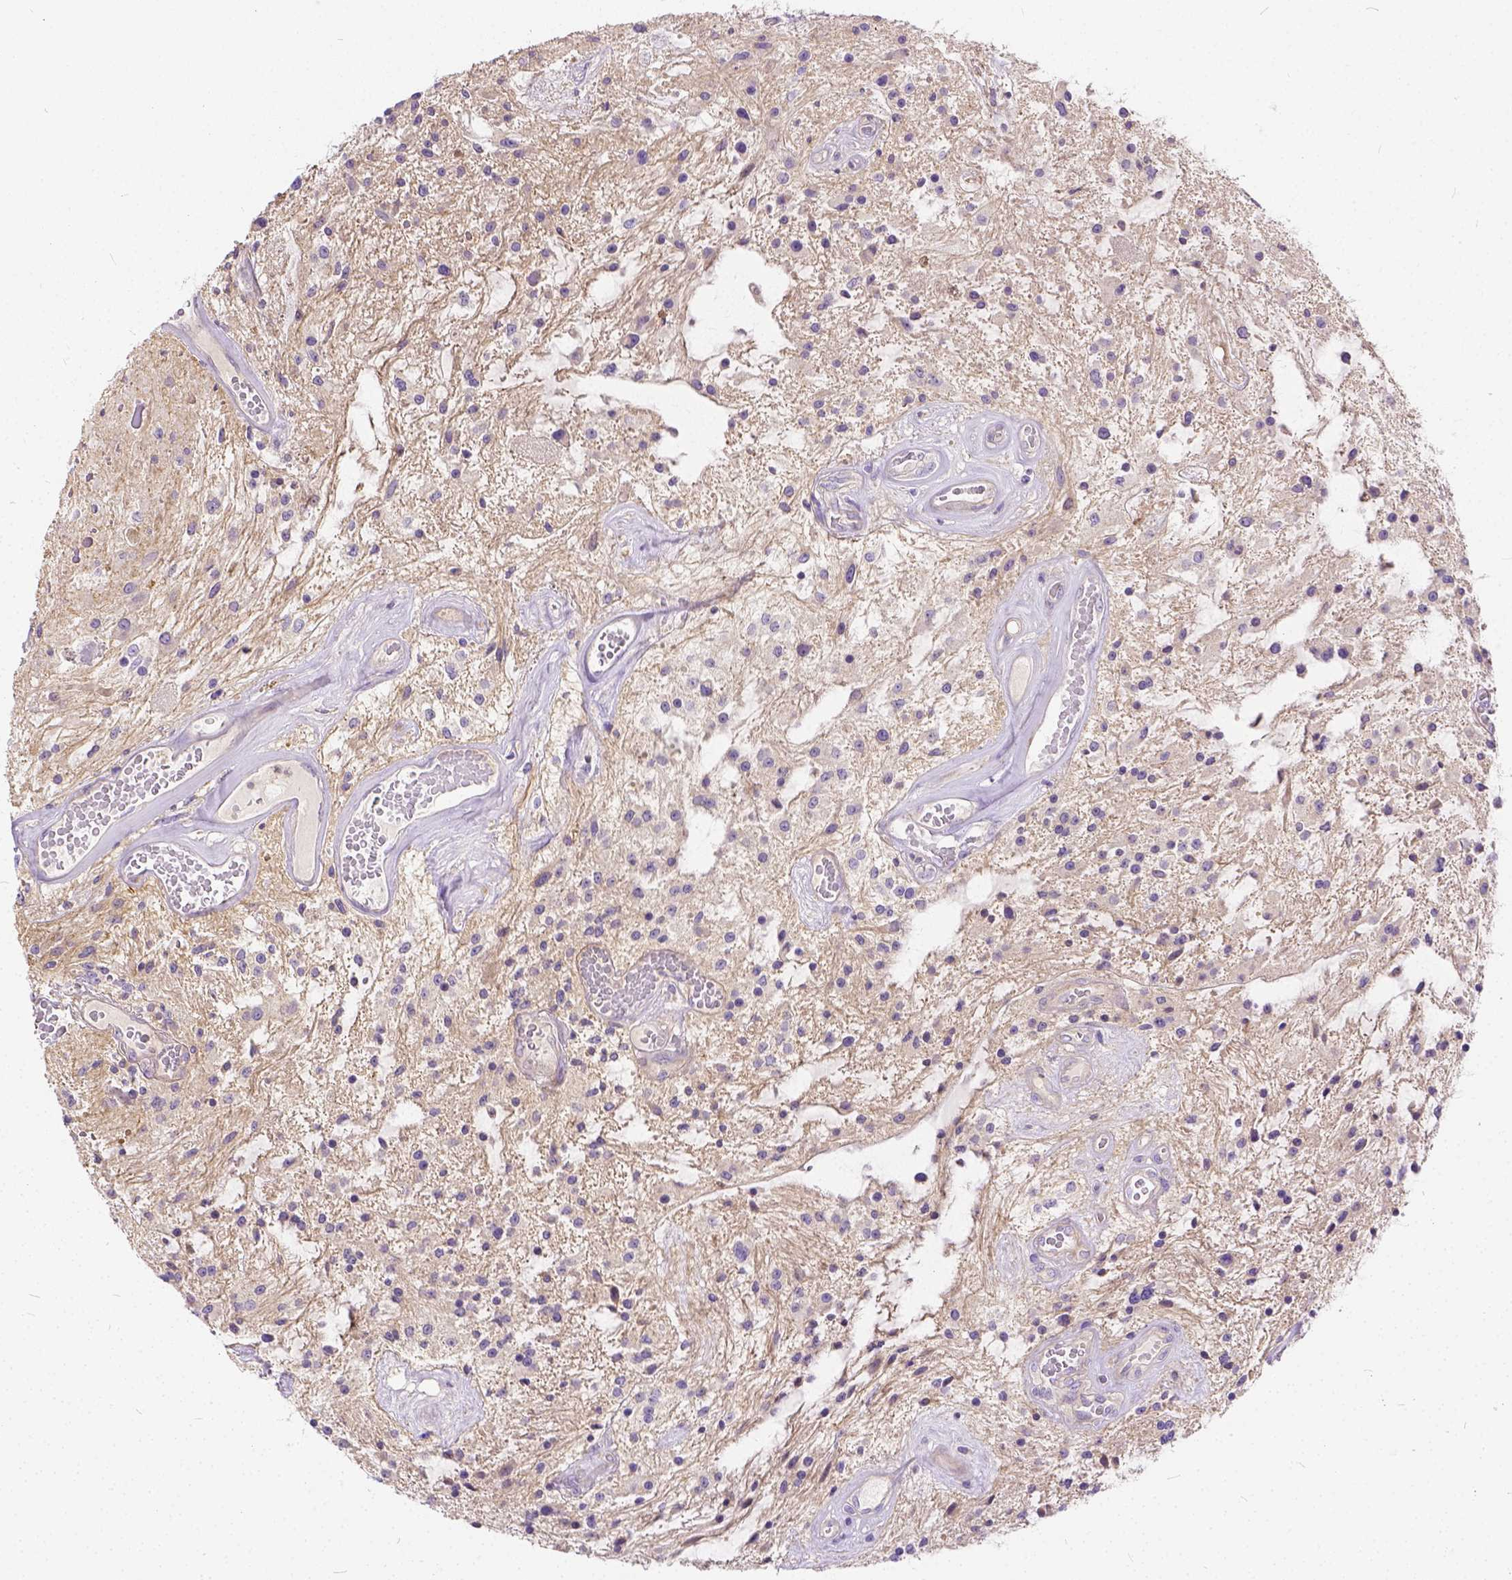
{"staining": {"intensity": "negative", "quantity": "none", "location": "none"}, "tissue": "glioma", "cell_type": "Tumor cells", "image_type": "cancer", "snomed": [{"axis": "morphology", "description": "Glioma, malignant, Low grade"}, {"axis": "topography", "description": "Cerebellum"}], "caption": "The photomicrograph shows no significant expression in tumor cells of low-grade glioma (malignant).", "gene": "CADM4", "patient": {"sex": "female", "age": 14}}